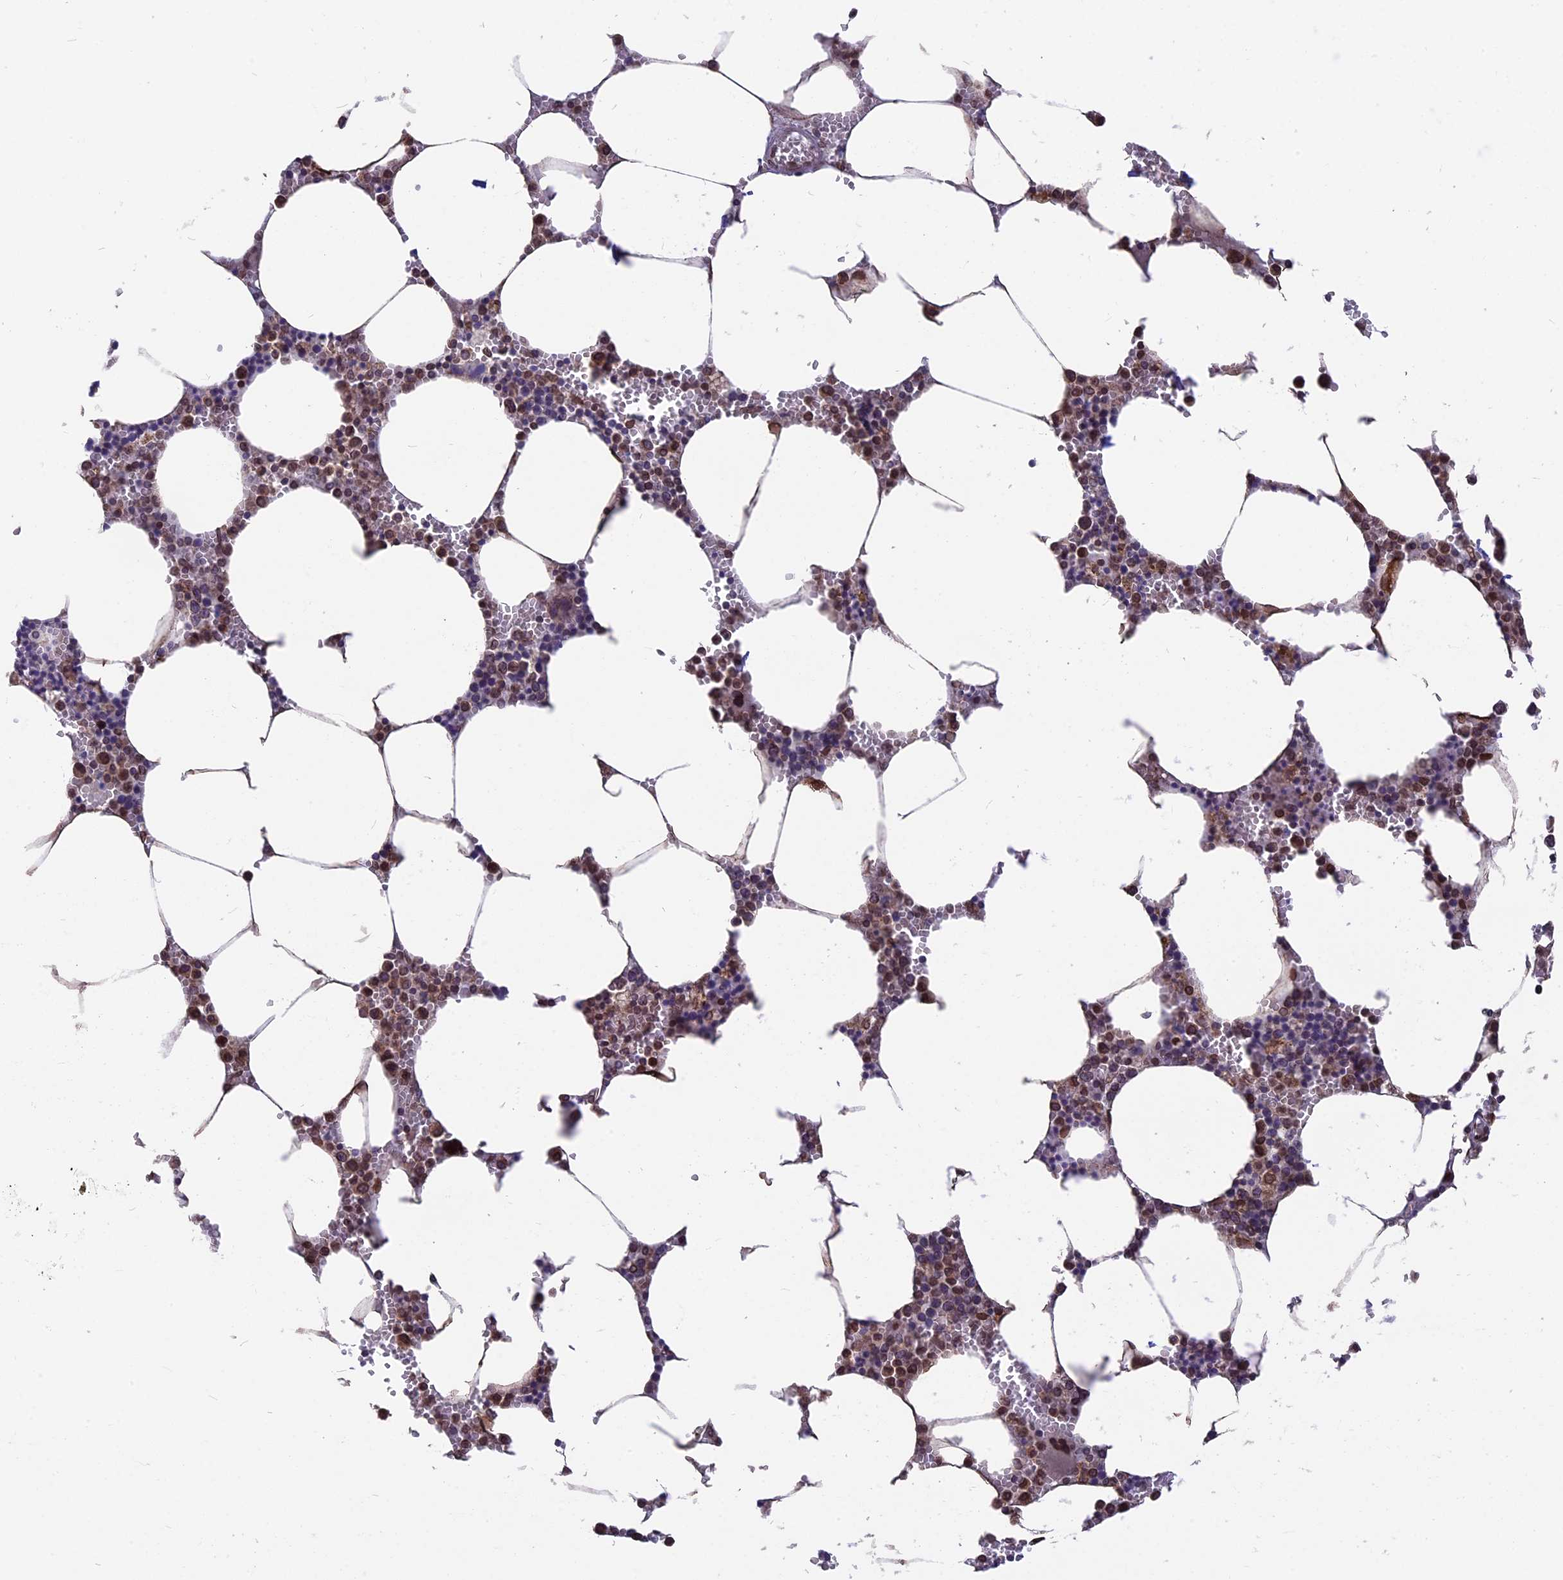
{"staining": {"intensity": "moderate", "quantity": ">75%", "location": "cytoplasmic/membranous,nuclear"}, "tissue": "bone marrow", "cell_type": "Hematopoietic cells", "image_type": "normal", "snomed": [{"axis": "morphology", "description": "Normal tissue, NOS"}, {"axis": "topography", "description": "Bone marrow"}], "caption": "IHC of unremarkable bone marrow displays medium levels of moderate cytoplasmic/membranous,nuclear staining in about >75% of hematopoietic cells.", "gene": "PTCHD4", "patient": {"sex": "male", "age": 70}}